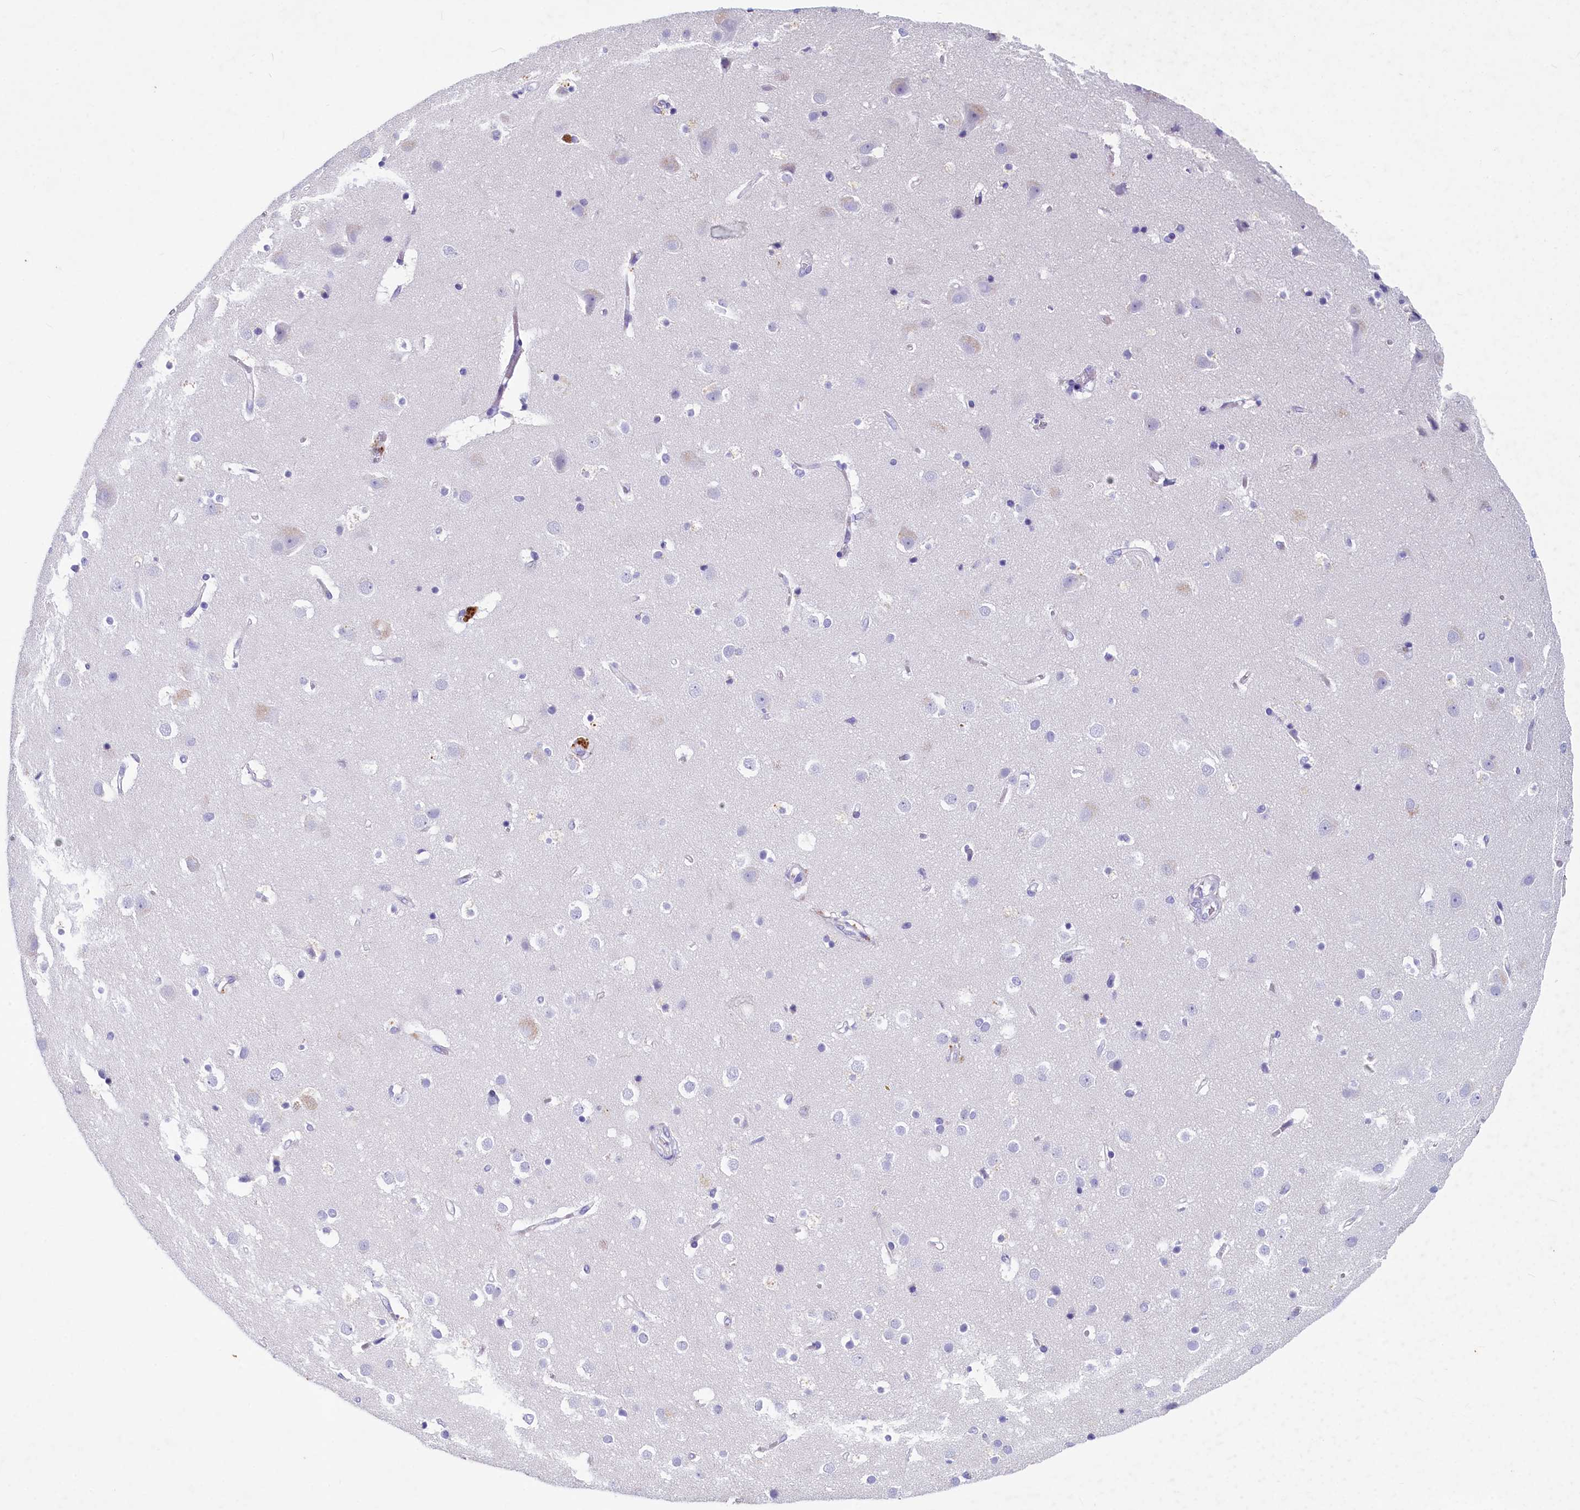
{"staining": {"intensity": "negative", "quantity": "none", "location": "none"}, "tissue": "cerebral cortex", "cell_type": "Endothelial cells", "image_type": "normal", "snomed": [{"axis": "morphology", "description": "Normal tissue, NOS"}, {"axis": "topography", "description": "Cerebral cortex"}], "caption": "Immunohistochemistry histopathology image of normal cerebral cortex stained for a protein (brown), which displays no expression in endothelial cells. (Stains: DAB immunohistochemistry (IHC) with hematoxylin counter stain, Microscopy: brightfield microscopy at high magnification).", "gene": "INSC", "patient": {"sex": "male", "age": 54}}